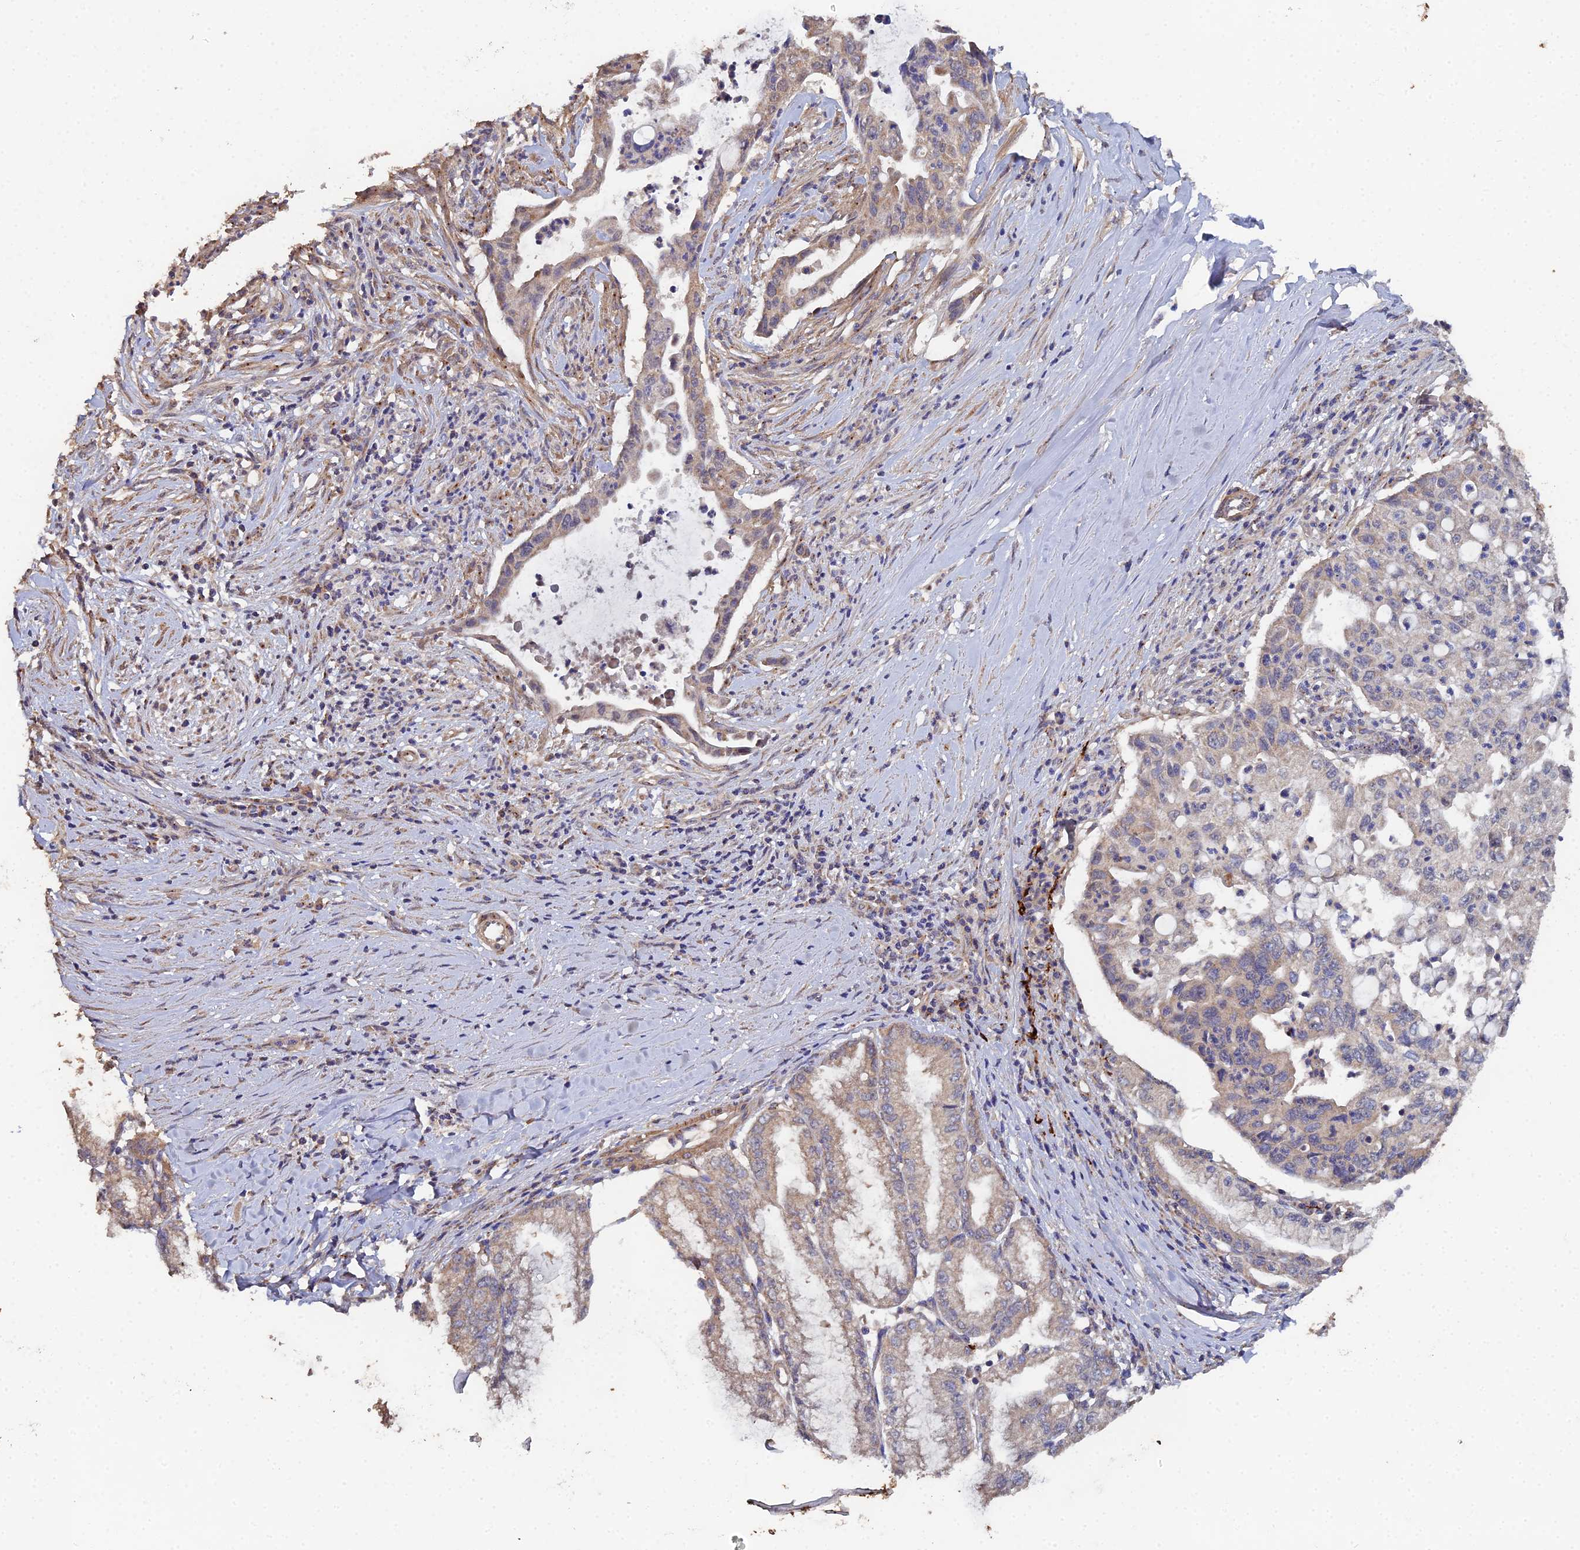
{"staining": {"intensity": "weak", "quantity": "25%-75%", "location": "cytoplasmic/membranous"}, "tissue": "pancreatic cancer", "cell_type": "Tumor cells", "image_type": "cancer", "snomed": [{"axis": "morphology", "description": "Adenocarcinoma, NOS"}, {"axis": "topography", "description": "Pancreas"}], "caption": "Weak cytoplasmic/membranous protein positivity is identified in approximately 25%-75% of tumor cells in pancreatic cancer.", "gene": "SPANXN4", "patient": {"sex": "male", "age": 73}}